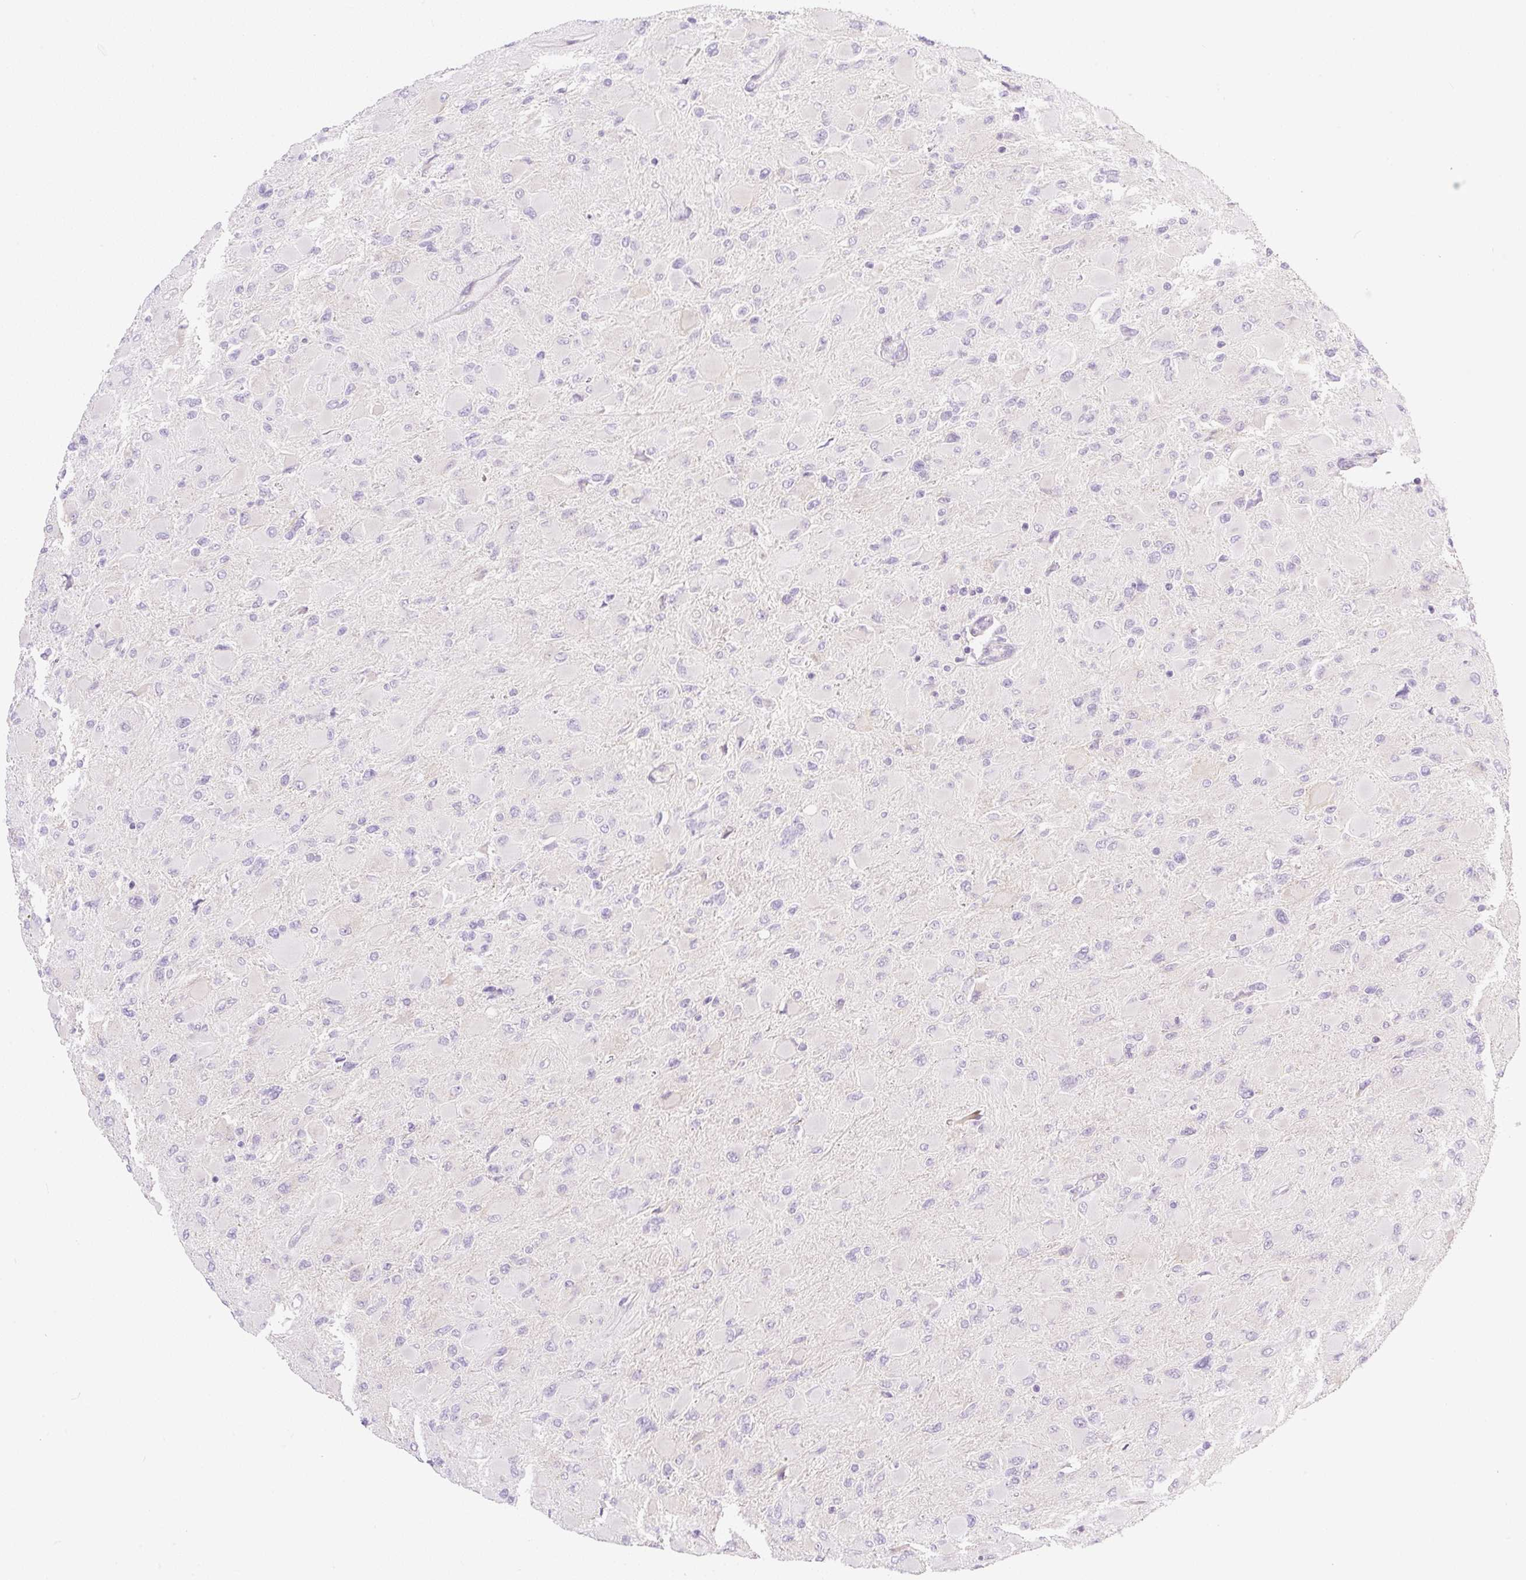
{"staining": {"intensity": "negative", "quantity": "none", "location": "none"}, "tissue": "glioma", "cell_type": "Tumor cells", "image_type": "cancer", "snomed": [{"axis": "morphology", "description": "Glioma, malignant, High grade"}, {"axis": "topography", "description": "Cerebral cortex"}], "caption": "IHC of human glioma shows no expression in tumor cells. Nuclei are stained in blue.", "gene": "MIA2", "patient": {"sex": "female", "age": 36}}